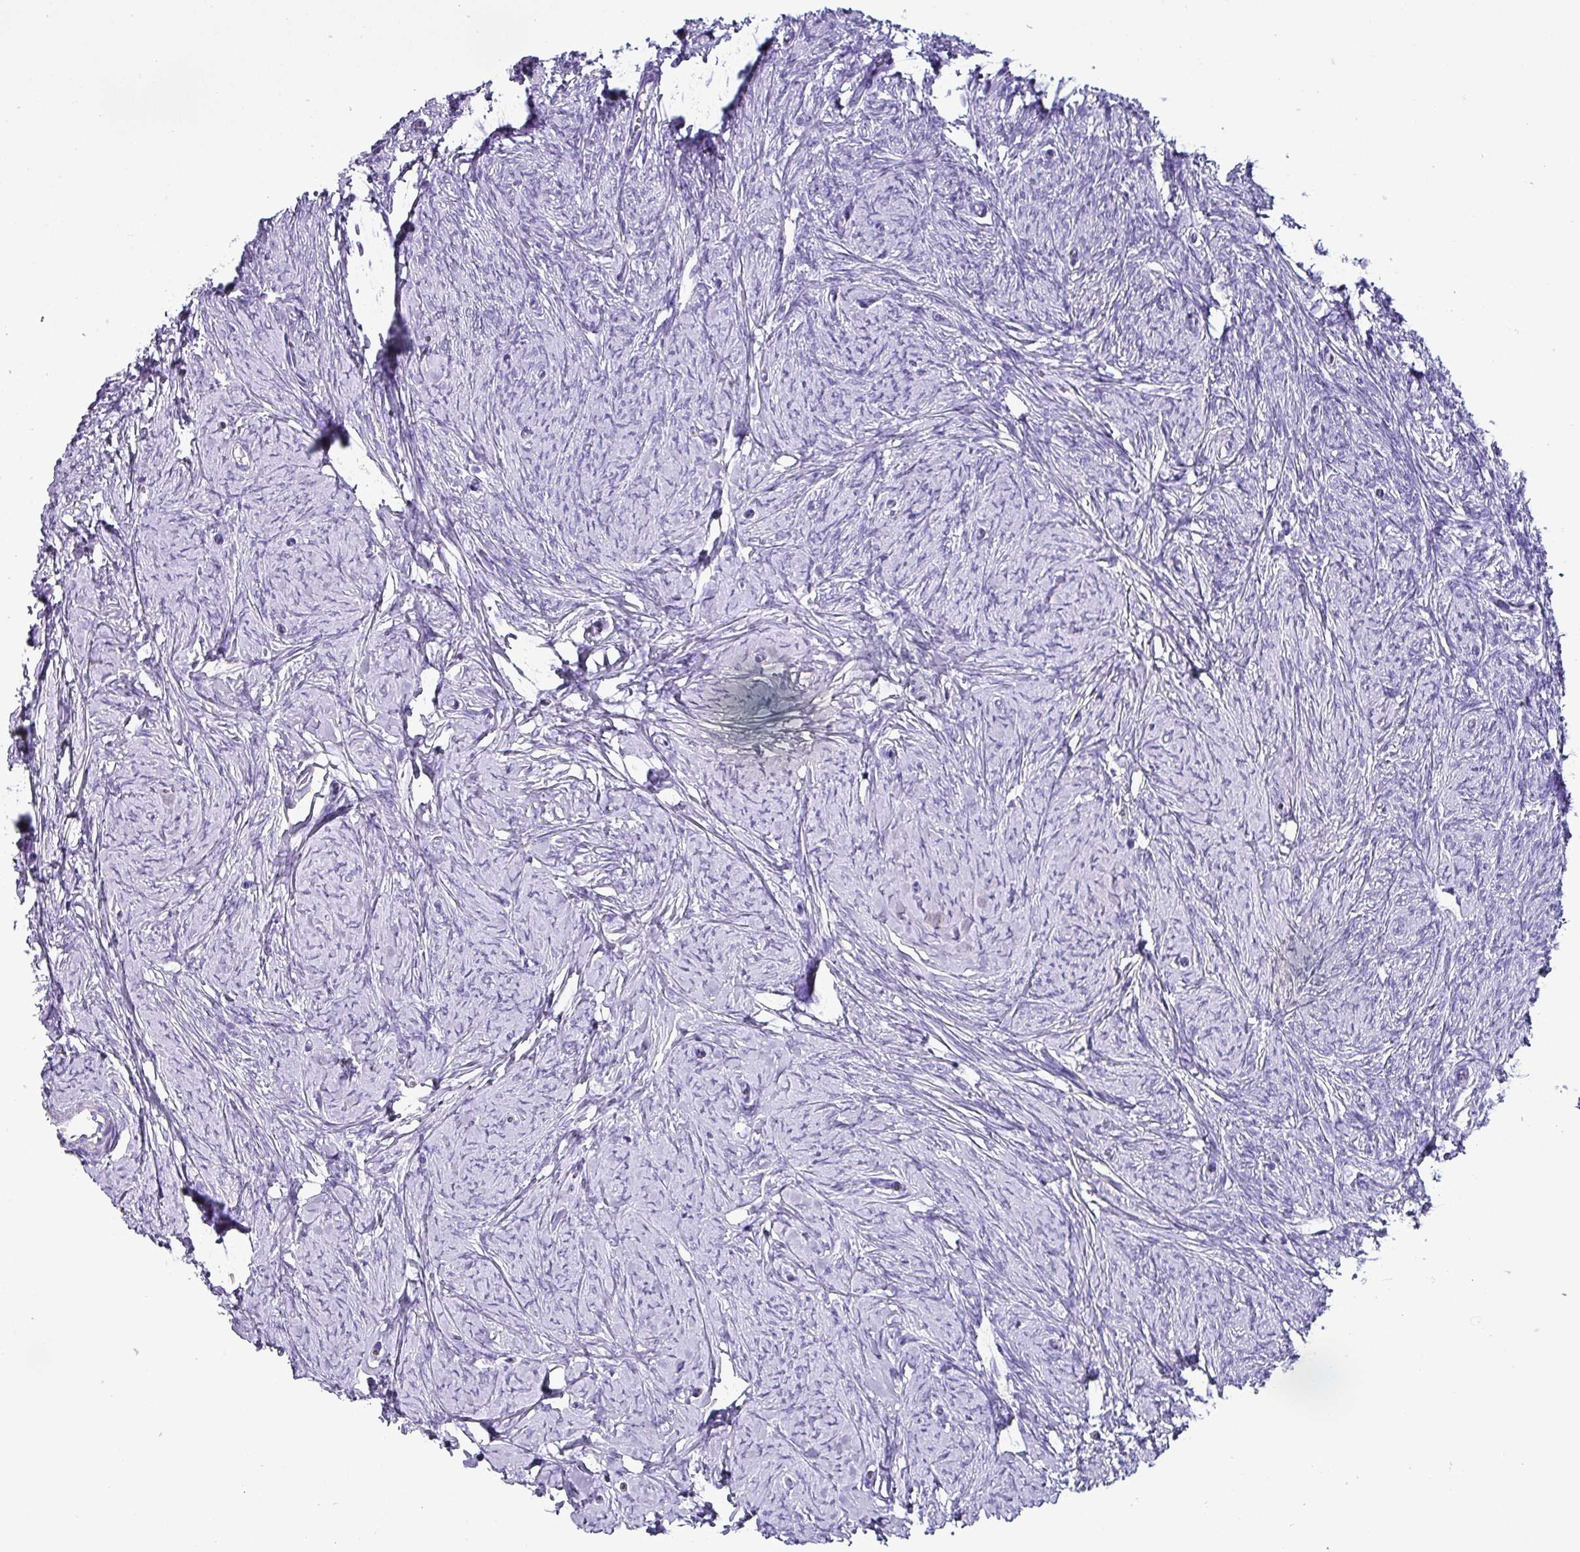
{"staining": {"intensity": "negative", "quantity": "none", "location": "none"}, "tissue": "ovary", "cell_type": "Follicle cells", "image_type": "normal", "snomed": [{"axis": "morphology", "description": "Normal tissue, NOS"}, {"axis": "topography", "description": "Ovary"}], "caption": "Follicle cells are negative for protein expression in normal human ovary. Nuclei are stained in blue.", "gene": "KRT6A", "patient": {"sex": "female", "age": 44}}